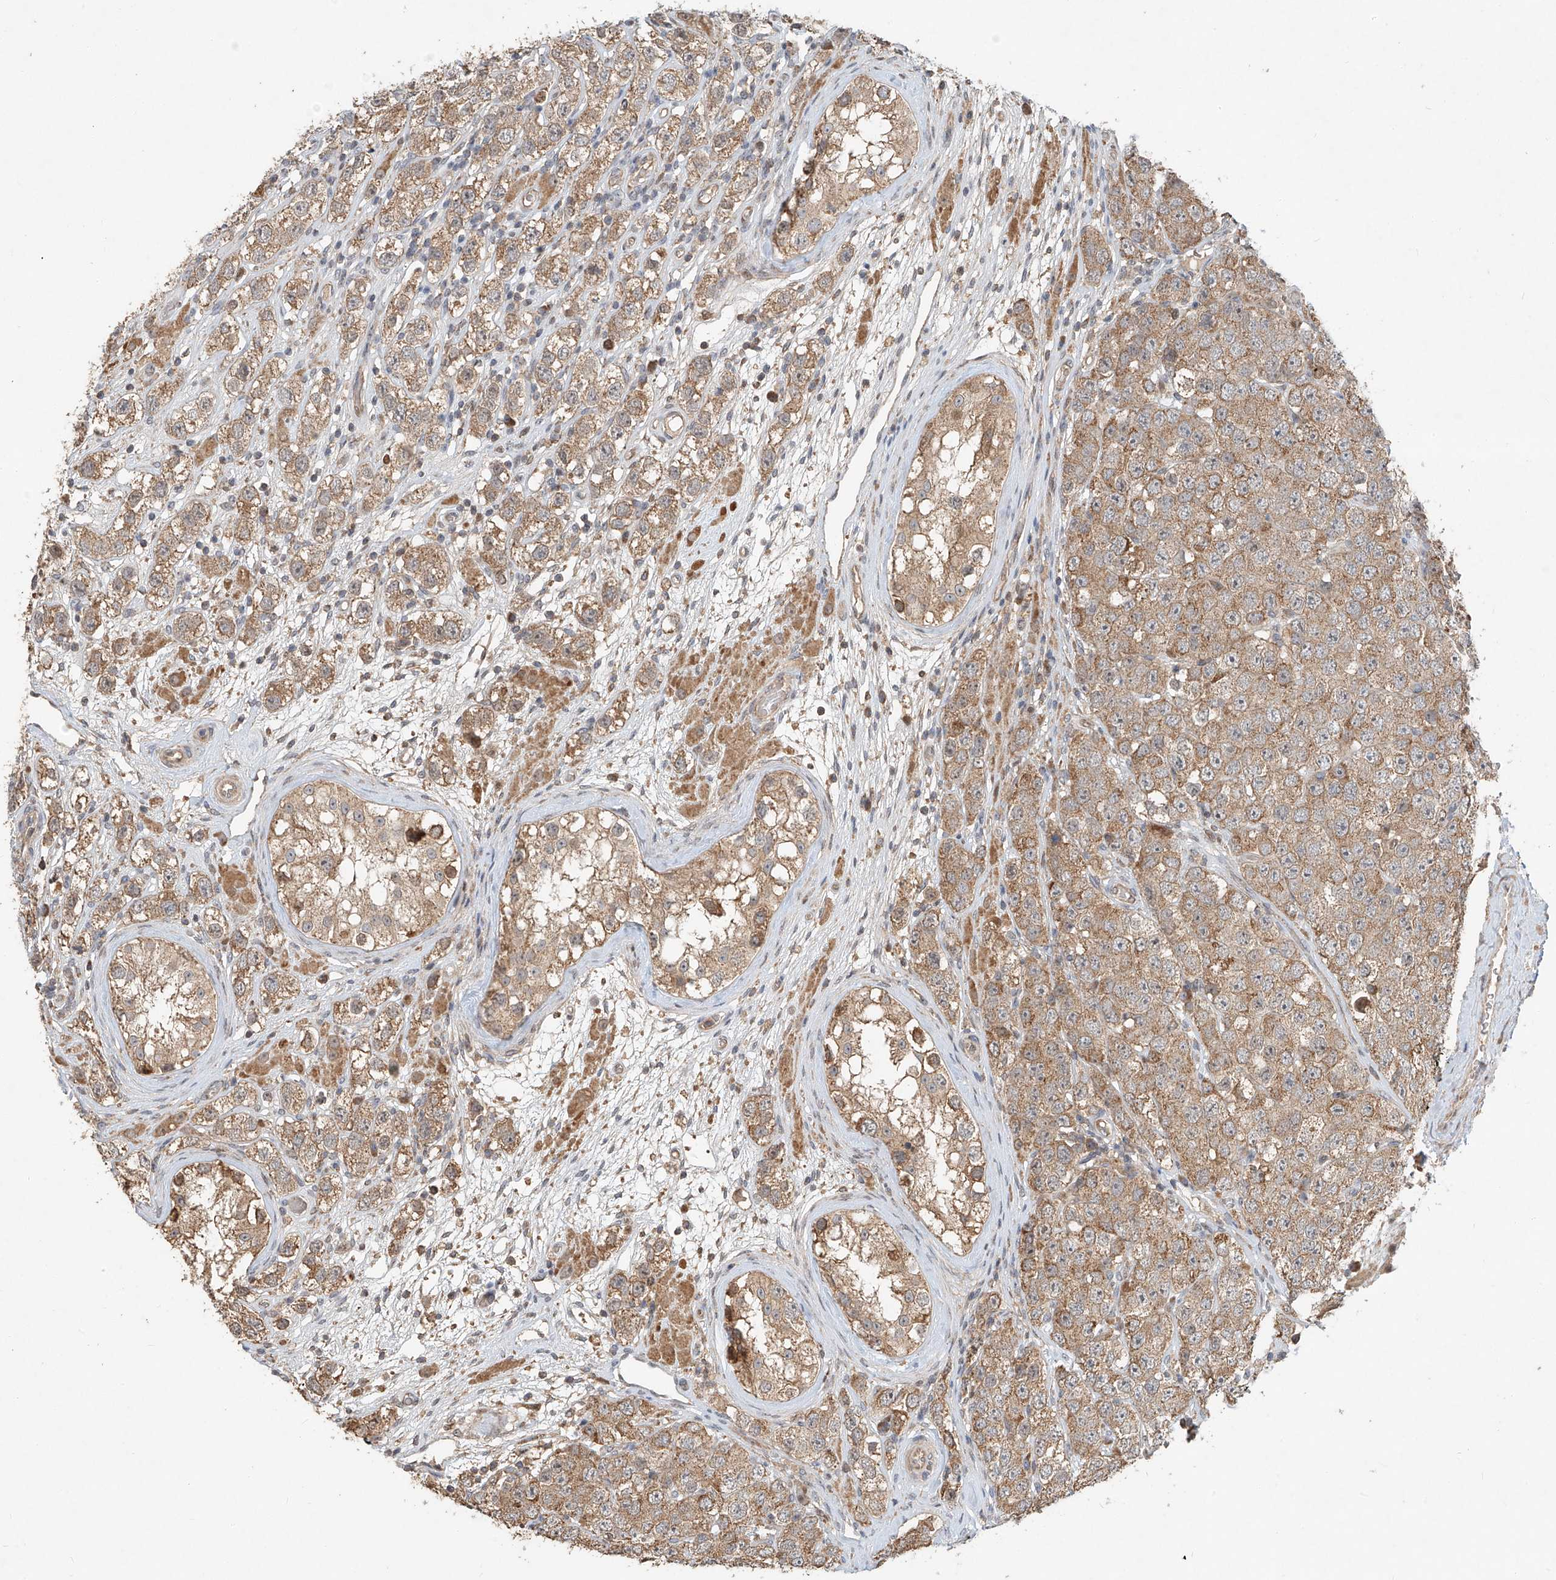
{"staining": {"intensity": "moderate", "quantity": ">75%", "location": "cytoplasmic/membranous"}, "tissue": "testis cancer", "cell_type": "Tumor cells", "image_type": "cancer", "snomed": [{"axis": "morphology", "description": "Seminoma, NOS"}, {"axis": "topography", "description": "Testis"}], "caption": "About >75% of tumor cells in human testis cancer exhibit moderate cytoplasmic/membranous protein expression as visualized by brown immunohistochemical staining.", "gene": "TMEM61", "patient": {"sex": "male", "age": 28}}